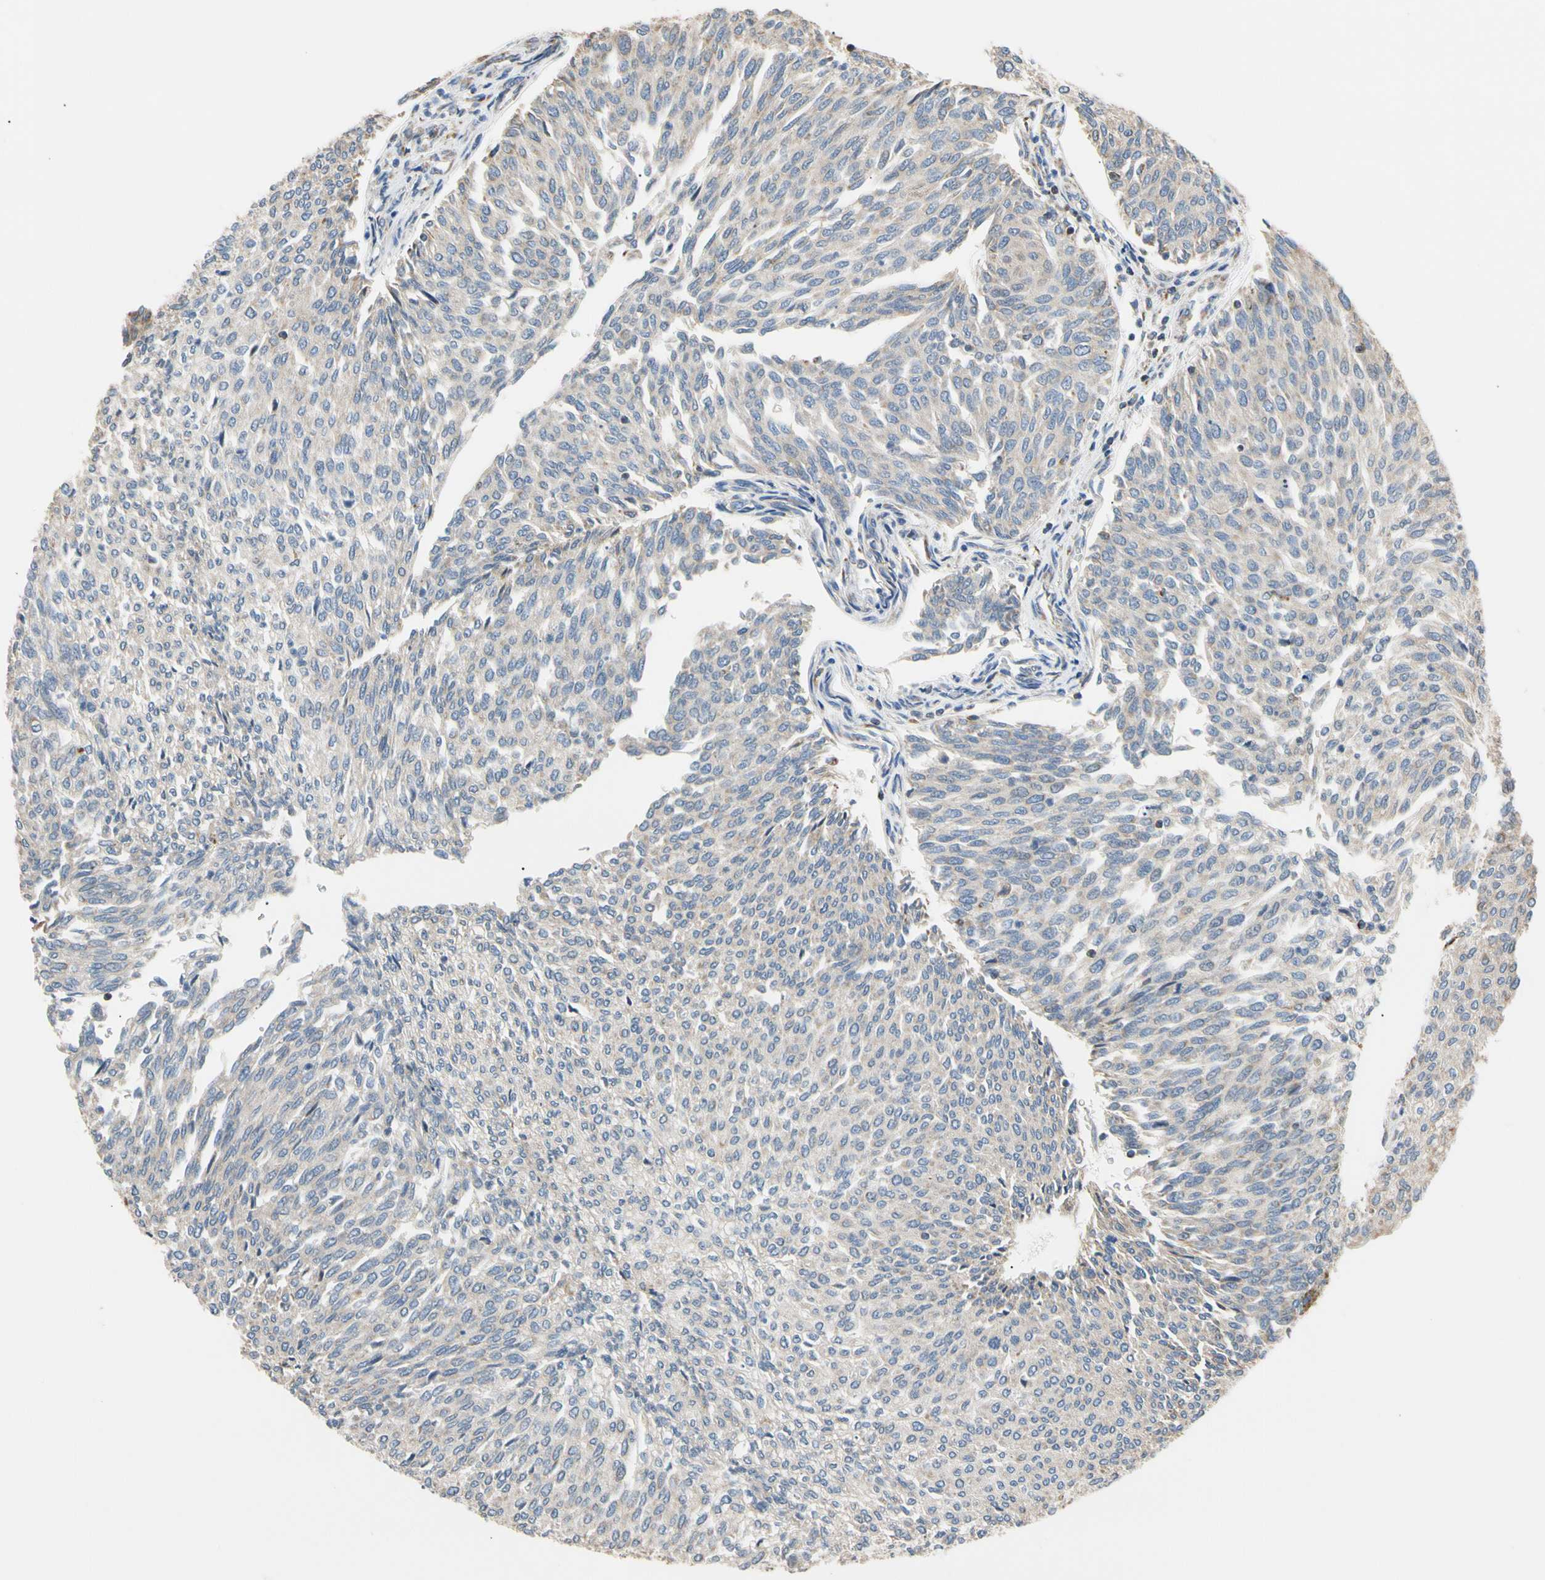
{"staining": {"intensity": "negative", "quantity": "none", "location": "none"}, "tissue": "urothelial cancer", "cell_type": "Tumor cells", "image_type": "cancer", "snomed": [{"axis": "morphology", "description": "Urothelial carcinoma, Low grade"}, {"axis": "topography", "description": "Urinary bladder"}], "caption": "This is an immunohistochemistry (IHC) image of low-grade urothelial carcinoma. There is no expression in tumor cells.", "gene": "PLGRKT", "patient": {"sex": "female", "age": 79}}